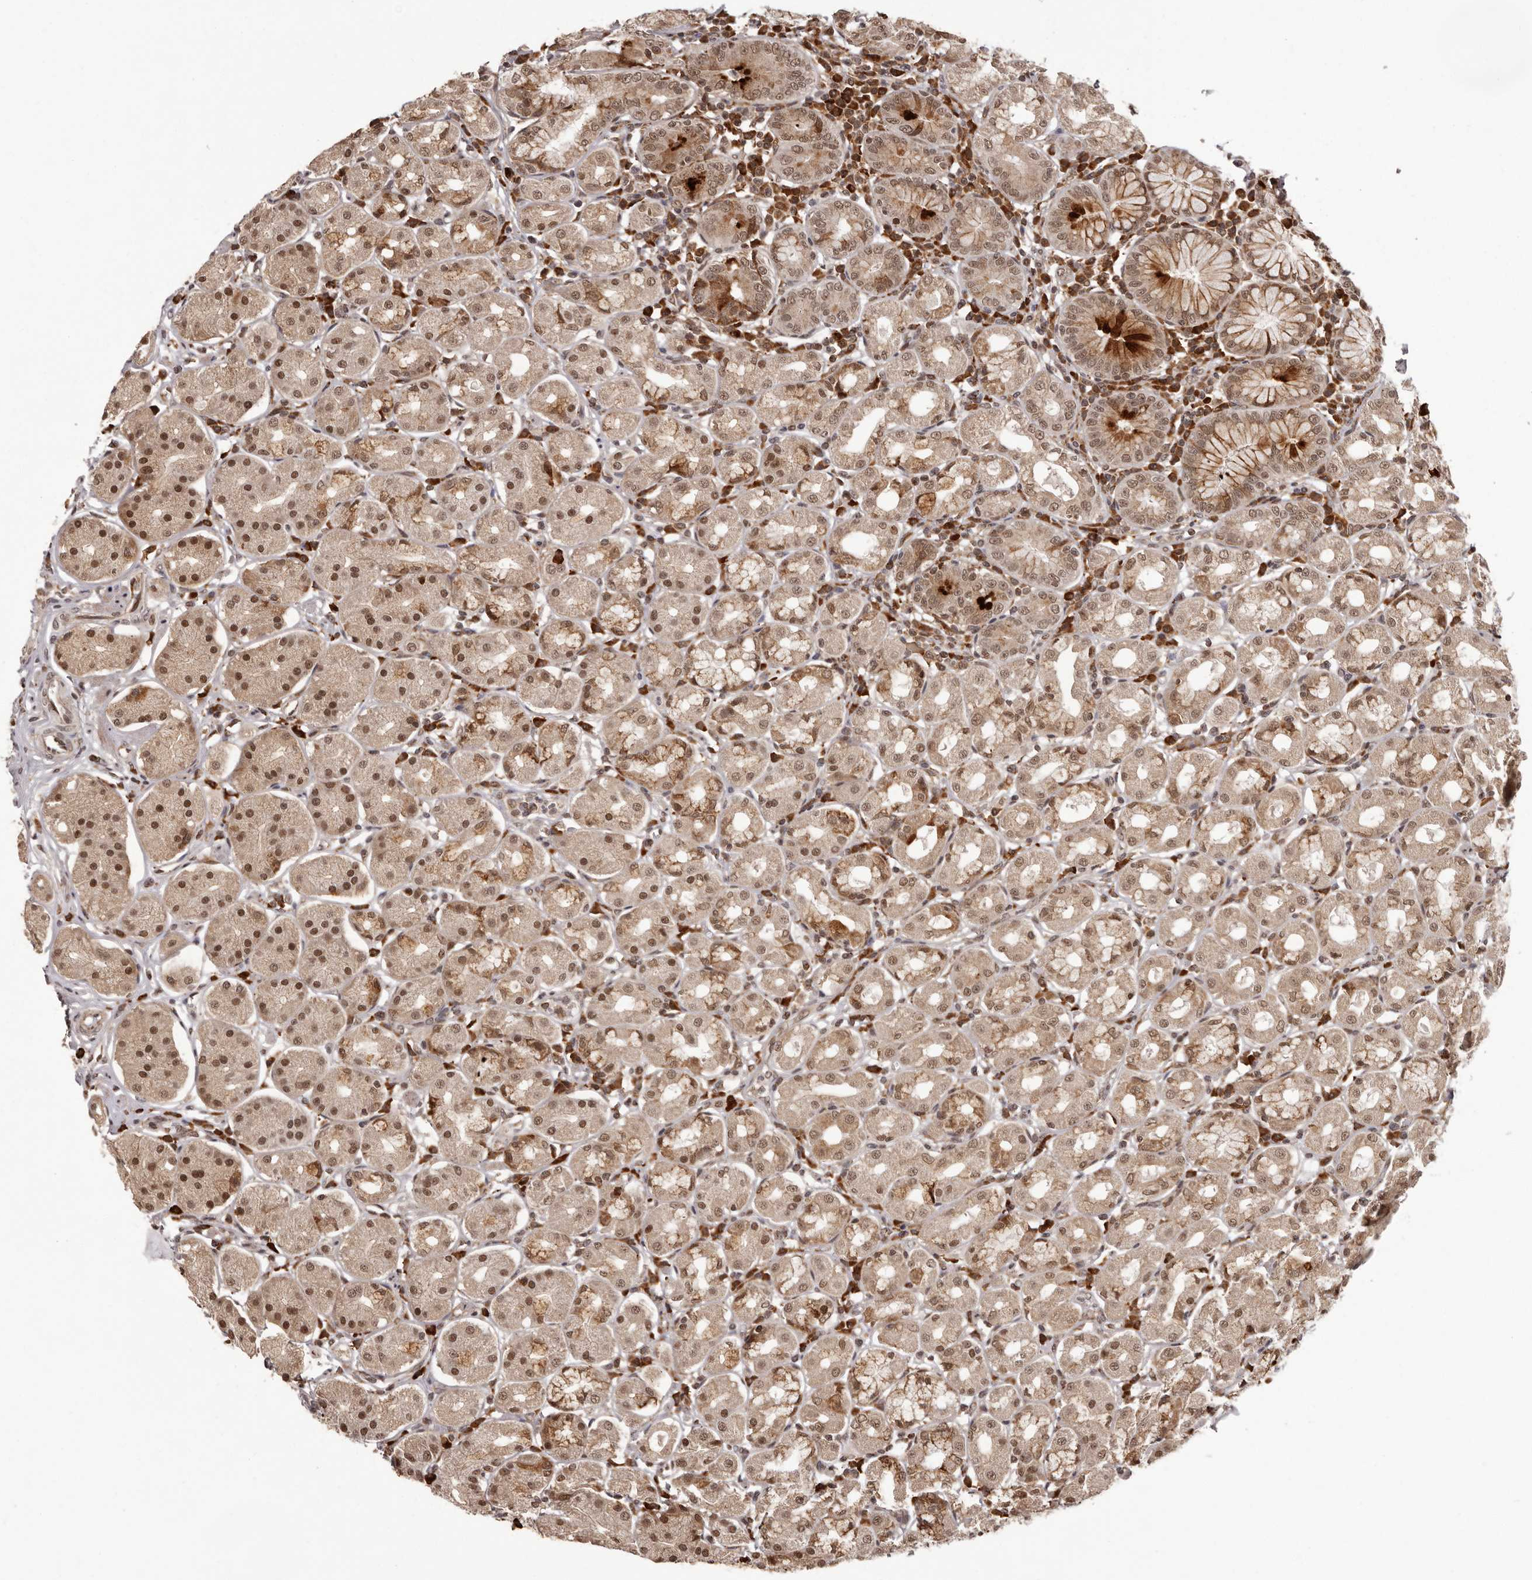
{"staining": {"intensity": "strong", "quantity": ">75%", "location": "cytoplasmic/membranous,nuclear"}, "tissue": "stomach", "cell_type": "Glandular cells", "image_type": "normal", "snomed": [{"axis": "morphology", "description": "Normal tissue, NOS"}, {"axis": "topography", "description": "Stomach"}, {"axis": "topography", "description": "Stomach, lower"}], "caption": "This is a micrograph of IHC staining of benign stomach, which shows strong staining in the cytoplasmic/membranous,nuclear of glandular cells.", "gene": "IL32", "patient": {"sex": "female", "age": 56}}